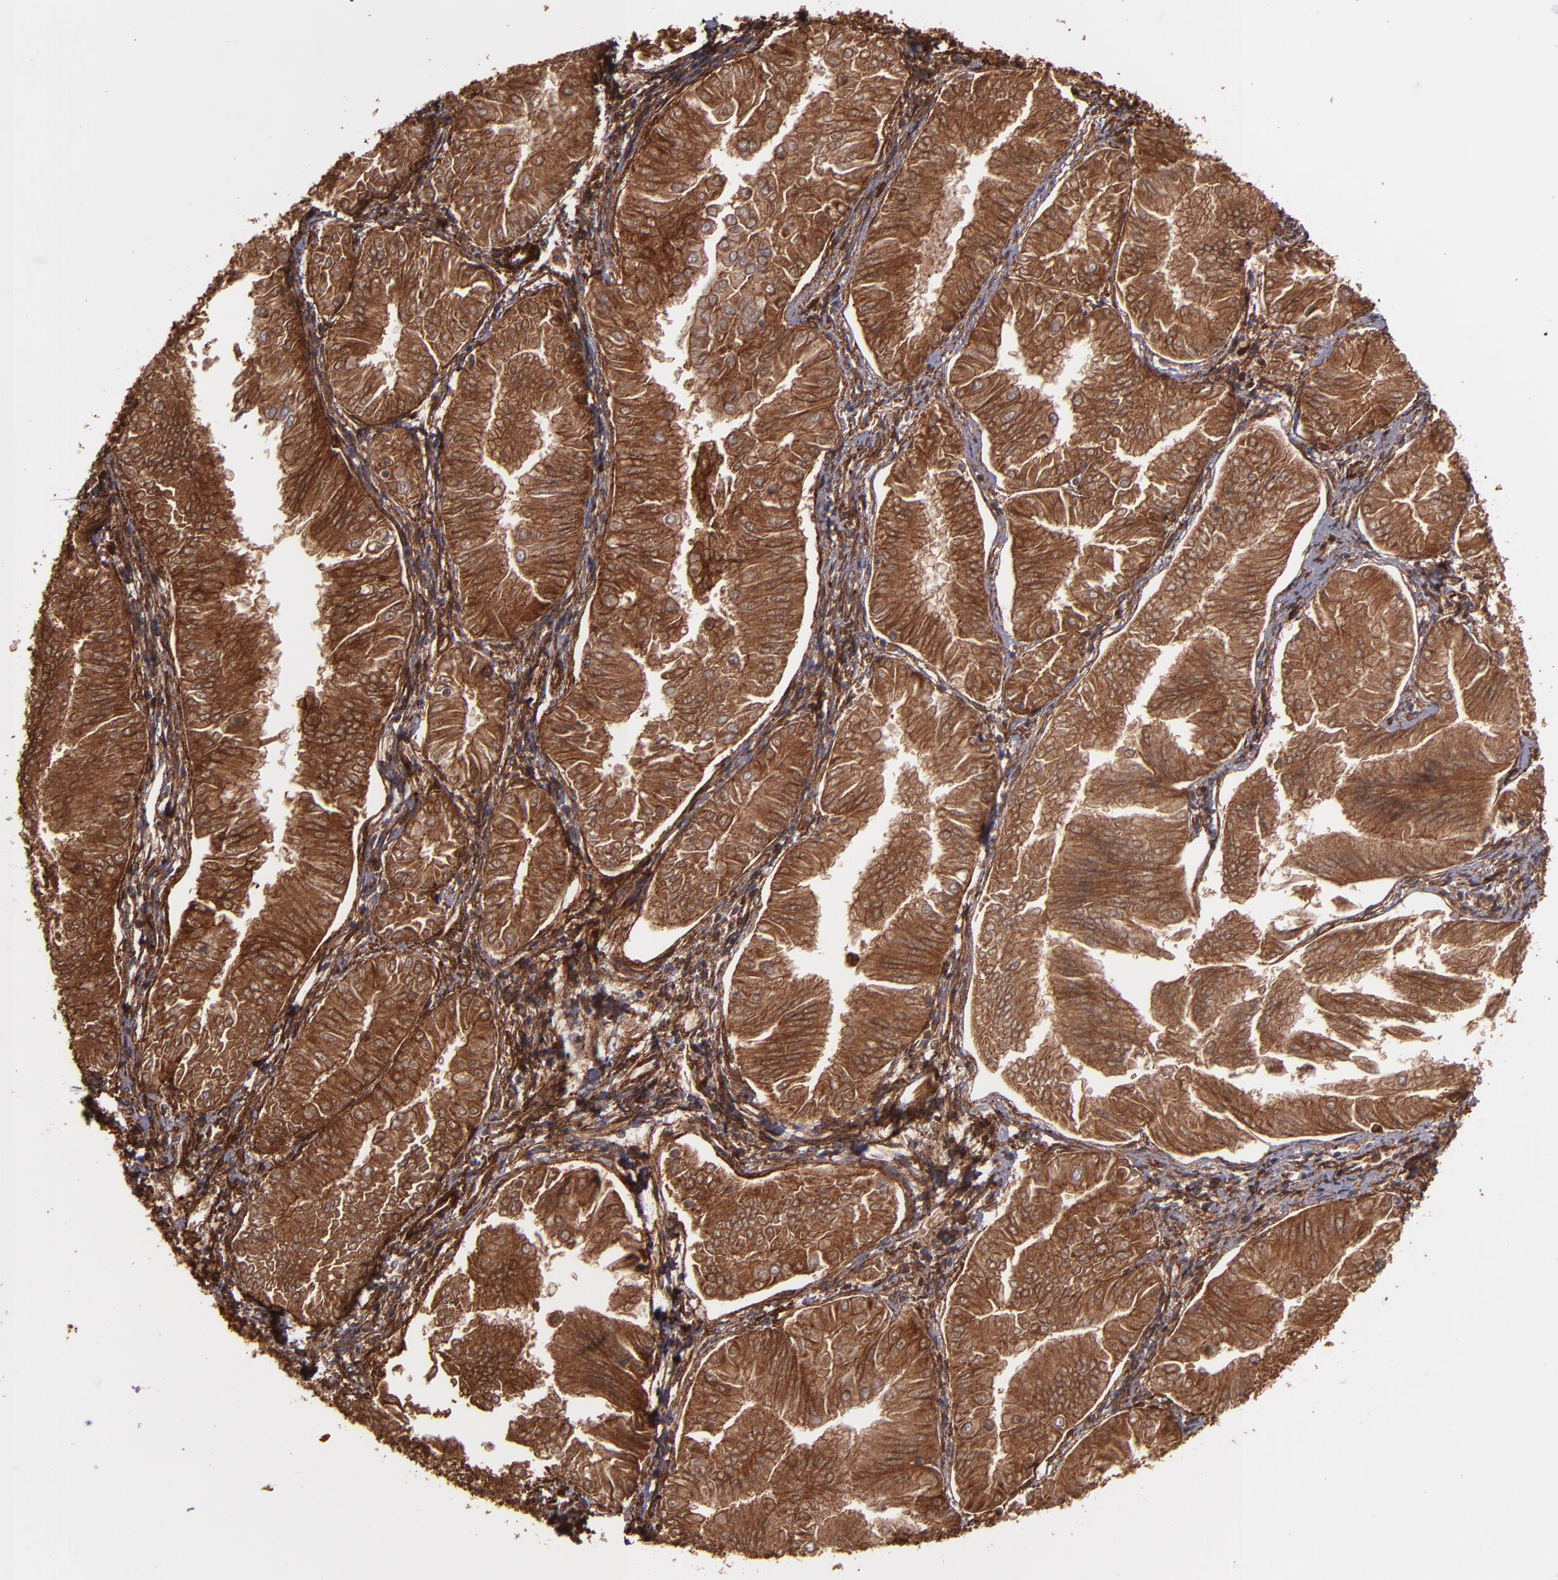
{"staining": {"intensity": "strong", "quantity": ">75%", "location": "cytoplasmic/membranous"}, "tissue": "endometrial cancer", "cell_type": "Tumor cells", "image_type": "cancer", "snomed": [{"axis": "morphology", "description": "Adenocarcinoma, NOS"}, {"axis": "topography", "description": "Endometrium"}], "caption": "Endometrial cancer (adenocarcinoma) tissue demonstrates strong cytoplasmic/membranous positivity in about >75% of tumor cells, visualized by immunohistochemistry.", "gene": "VCL", "patient": {"sex": "female", "age": 53}}